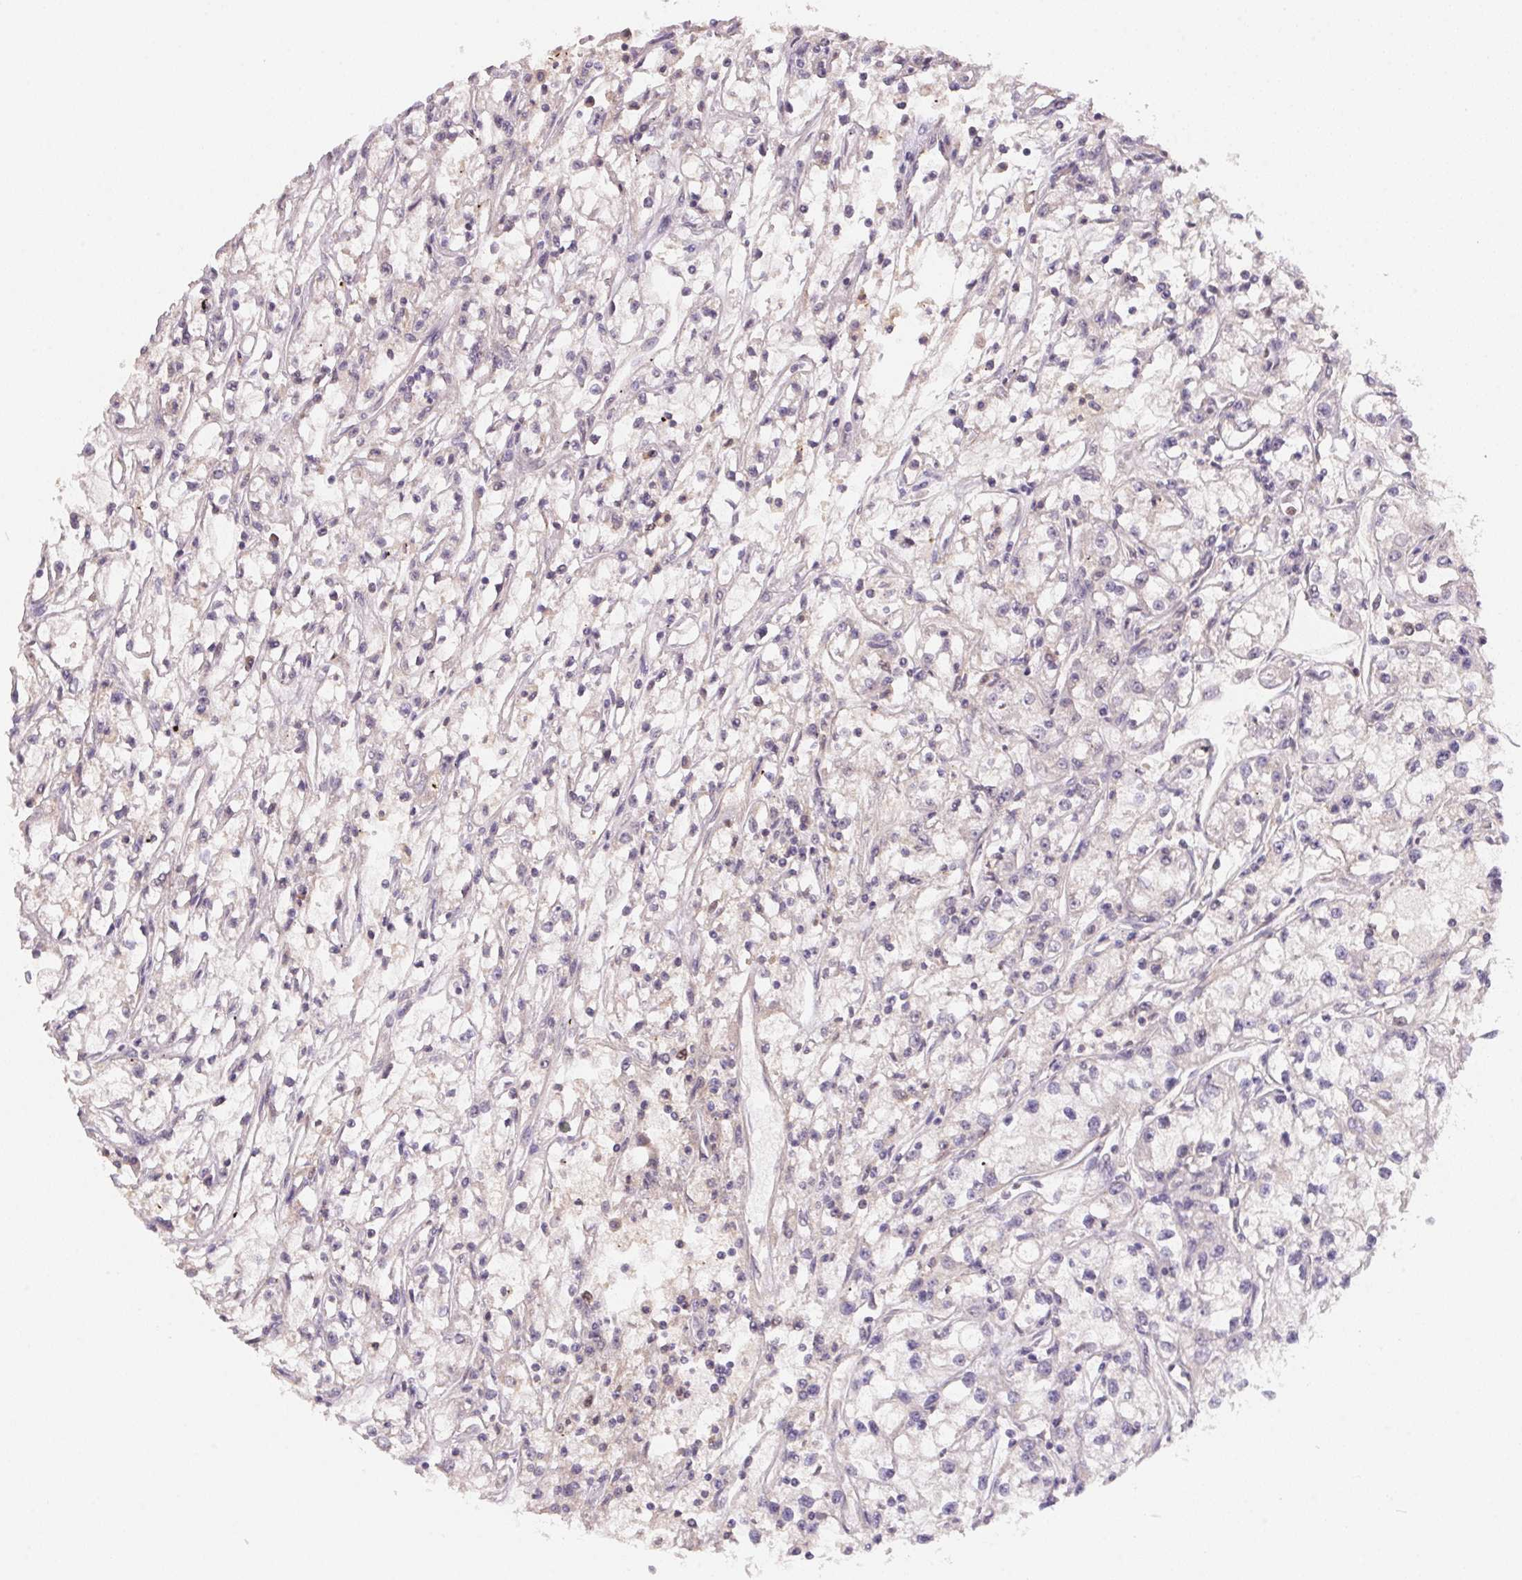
{"staining": {"intensity": "negative", "quantity": "none", "location": "none"}, "tissue": "renal cancer", "cell_type": "Tumor cells", "image_type": "cancer", "snomed": [{"axis": "morphology", "description": "Adenocarcinoma, NOS"}, {"axis": "topography", "description": "Kidney"}], "caption": "This is a micrograph of immunohistochemistry staining of renal cancer, which shows no staining in tumor cells.", "gene": "KIFC1", "patient": {"sex": "female", "age": 59}}